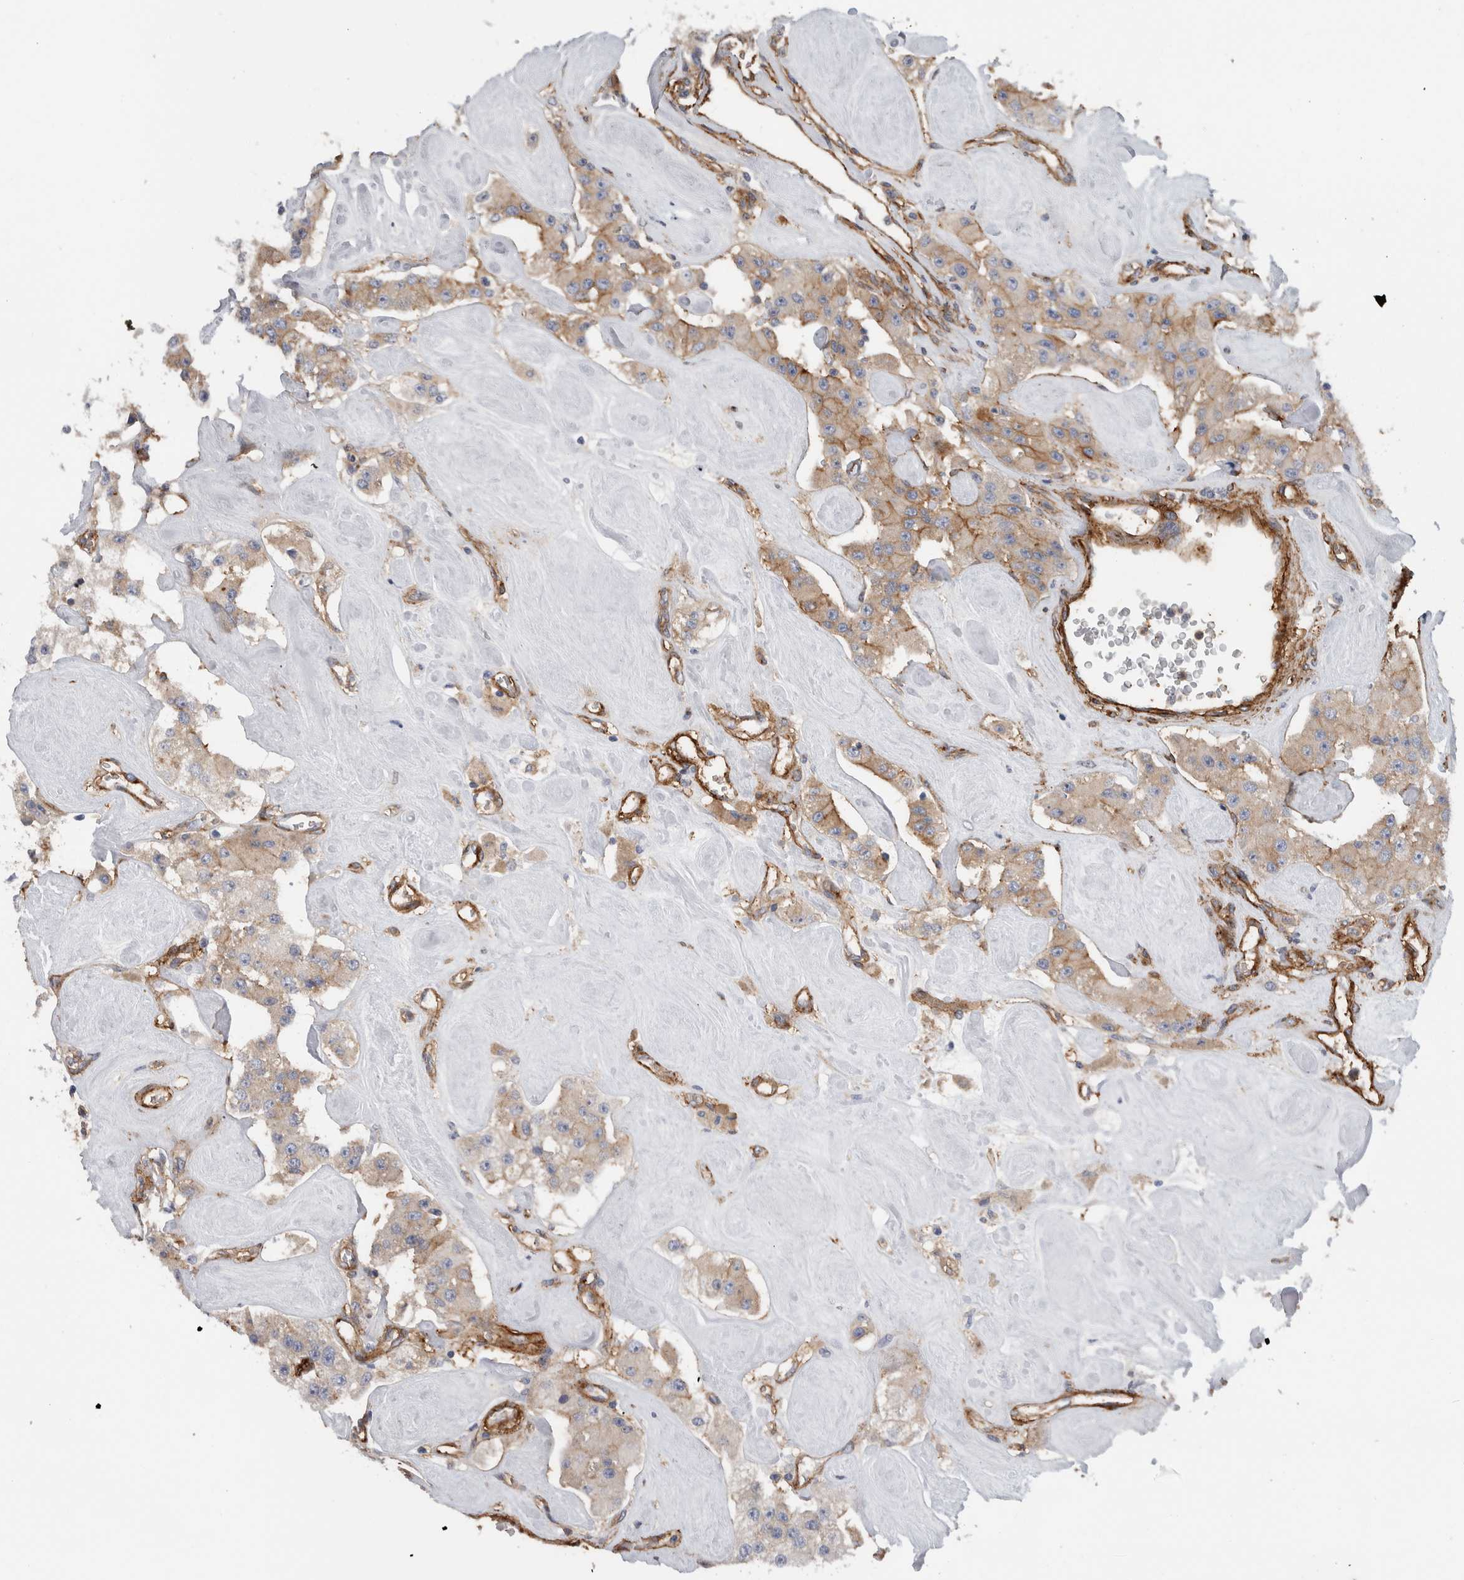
{"staining": {"intensity": "weak", "quantity": ">75%", "location": "cytoplasmic/membranous"}, "tissue": "carcinoid", "cell_type": "Tumor cells", "image_type": "cancer", "snomed": [{"axis": "morphology", "description": "Carcinoid, malignant, NOS"}, {"axis": "topography", "description": "Pancreas"}], "caption": "A histopathology image of carcinoid (malignant) stained for a protein demonstrates weak cytoplasmic/membranous brown staining in tumor cells. (DAB = brown stain, brightfield microscopy at high magnification).", "gene": "CD59", "patient": {"sex": "male", "age": 41}}